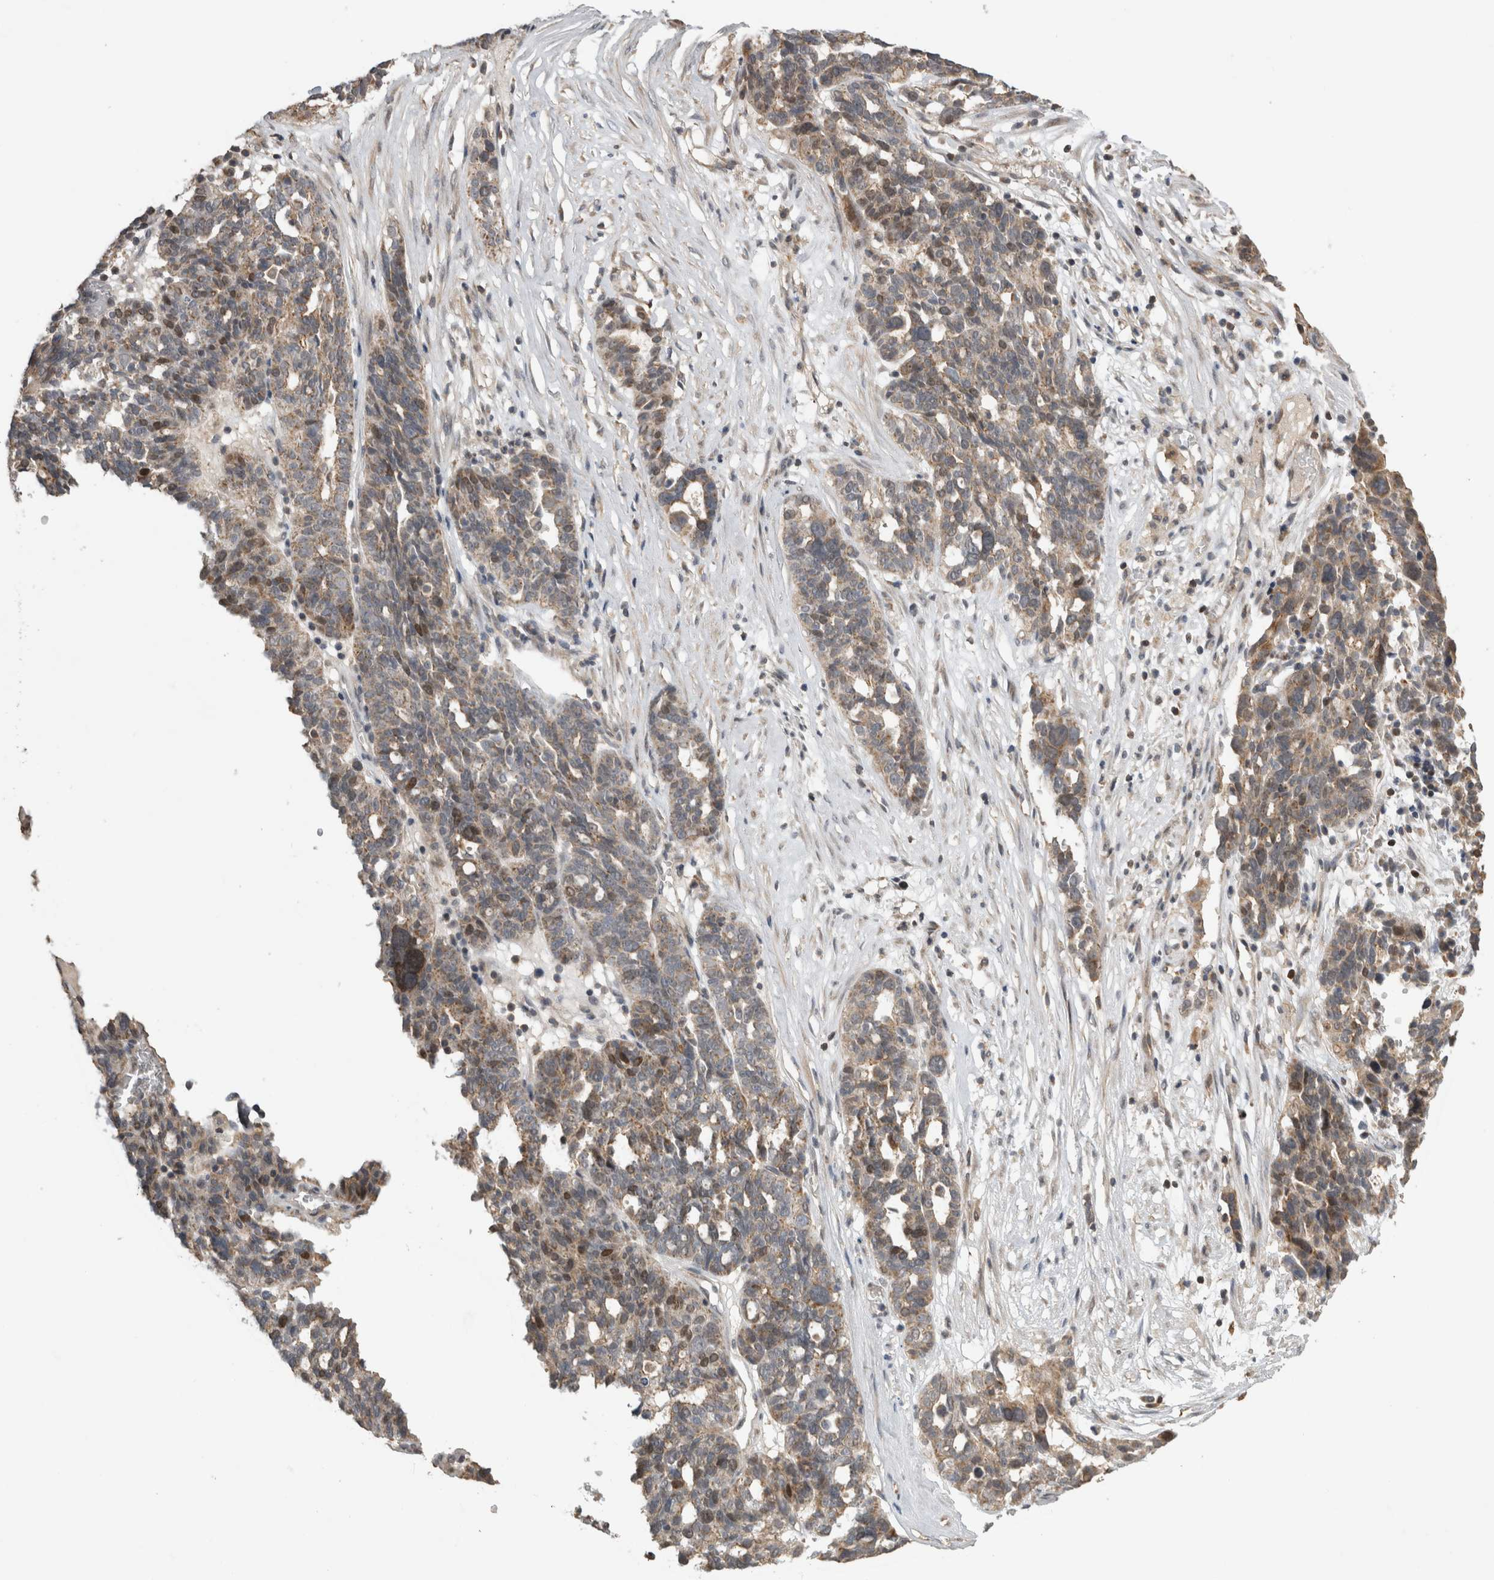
{"staining": {"intensity": "weak", "quantity": ">75%", "location": "cytoplasmic/membranous"}, "tissue": "ovarian cancer", "cell_type": "Tumor cells", "image_type": "cancer", "snomed": [{"axis": "morphology", "description": "Cystadenocarcinoma, serous, NOS"}, {"axis": "topography", "description": "Ovary"}], "caption": "The immunohistochemical stain labels weak cytoplasmic/membranous positivity in tumor cells of ovarian cancer (serous cystadenocarcinoma) tissue.", "gene": "KCNIP1", "patient": {"sex": "female", "age": 59}}